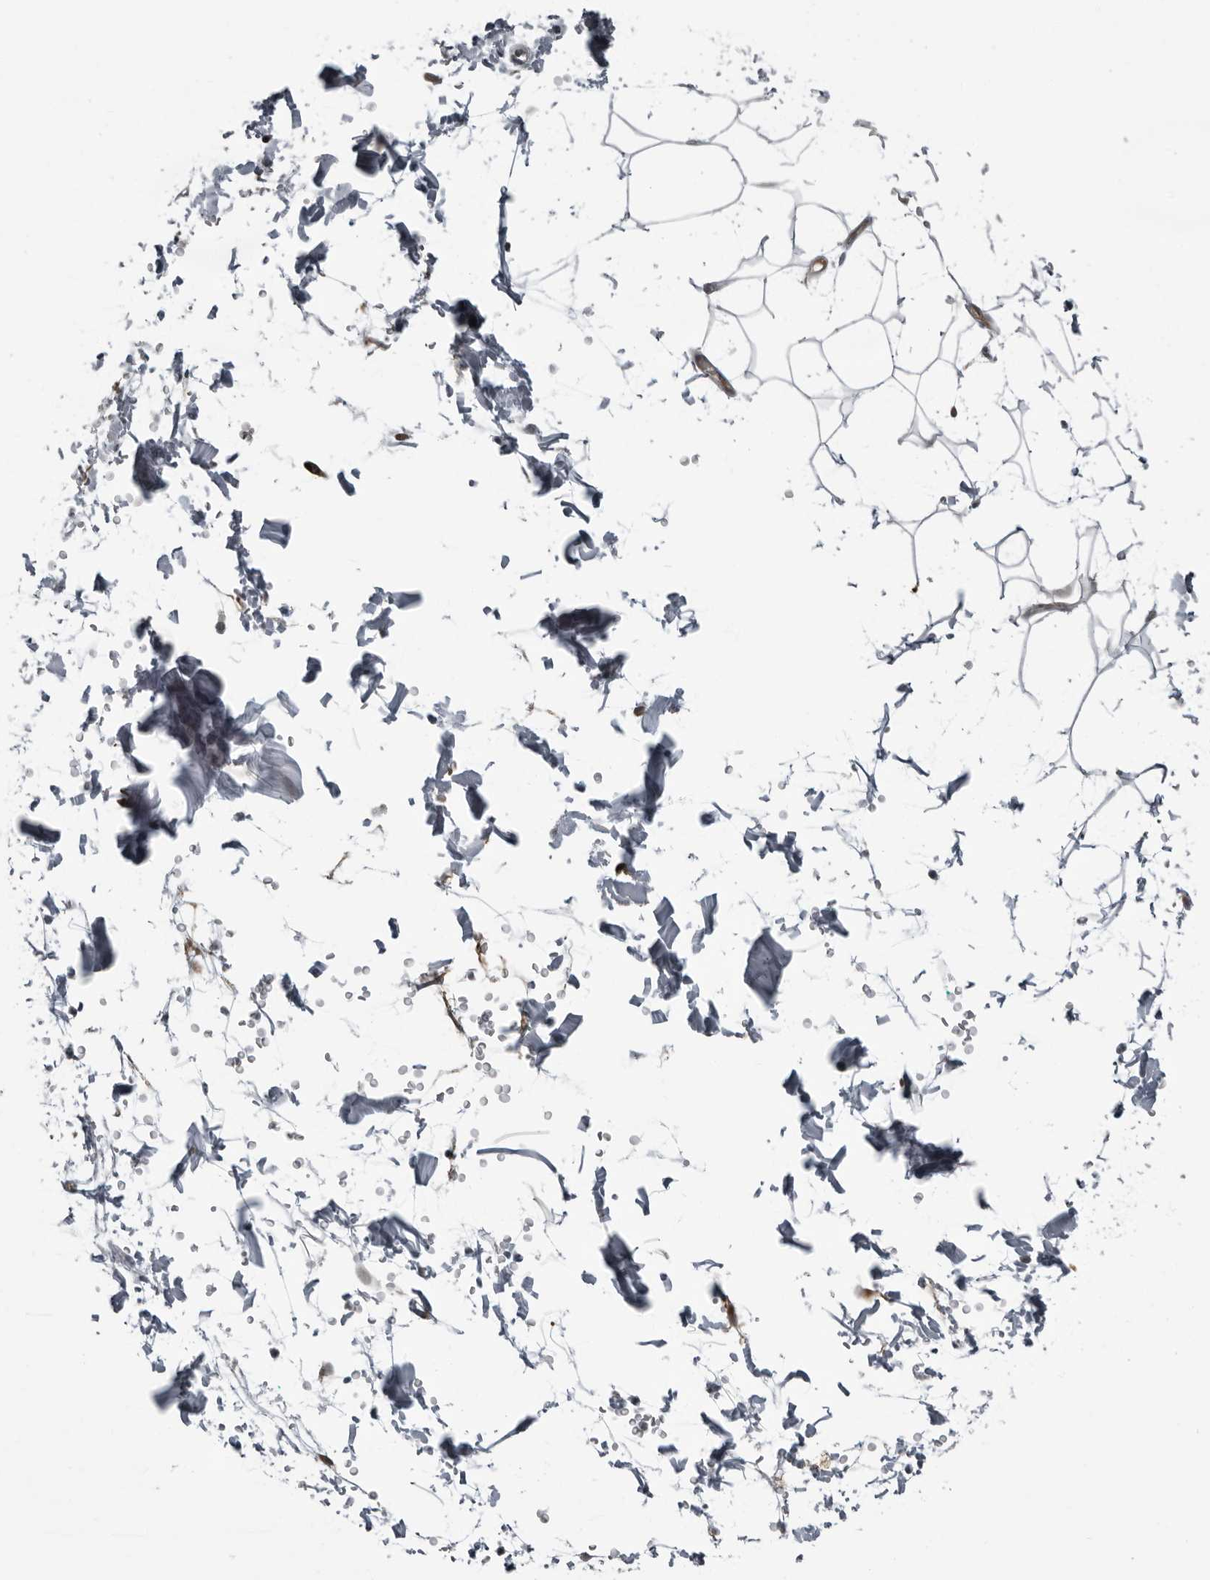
{"staining": {"intensity": "negative", "quantity": "none", "location": "none"}, "tissue": "adipose tissue", "cell_type": "Adipocytes", "image_type": "normal", "snomed": [{"axis": "morphology", "description": "Normal tissue, NOS"}, {"axis": "topography", "description": "Soft tissue"}], "caption": "A histopathology image of adipose tissue stained for a protein shows no brown staining in adipocytes. Brightfield microscopy of IHC stained with DAB (3,3'-diaminobenzidine) (brown) and hematoxylin (blue), captured at high magnification.", "gene": "FAM102B", "patient": {"sex": "male", "age": 72}}